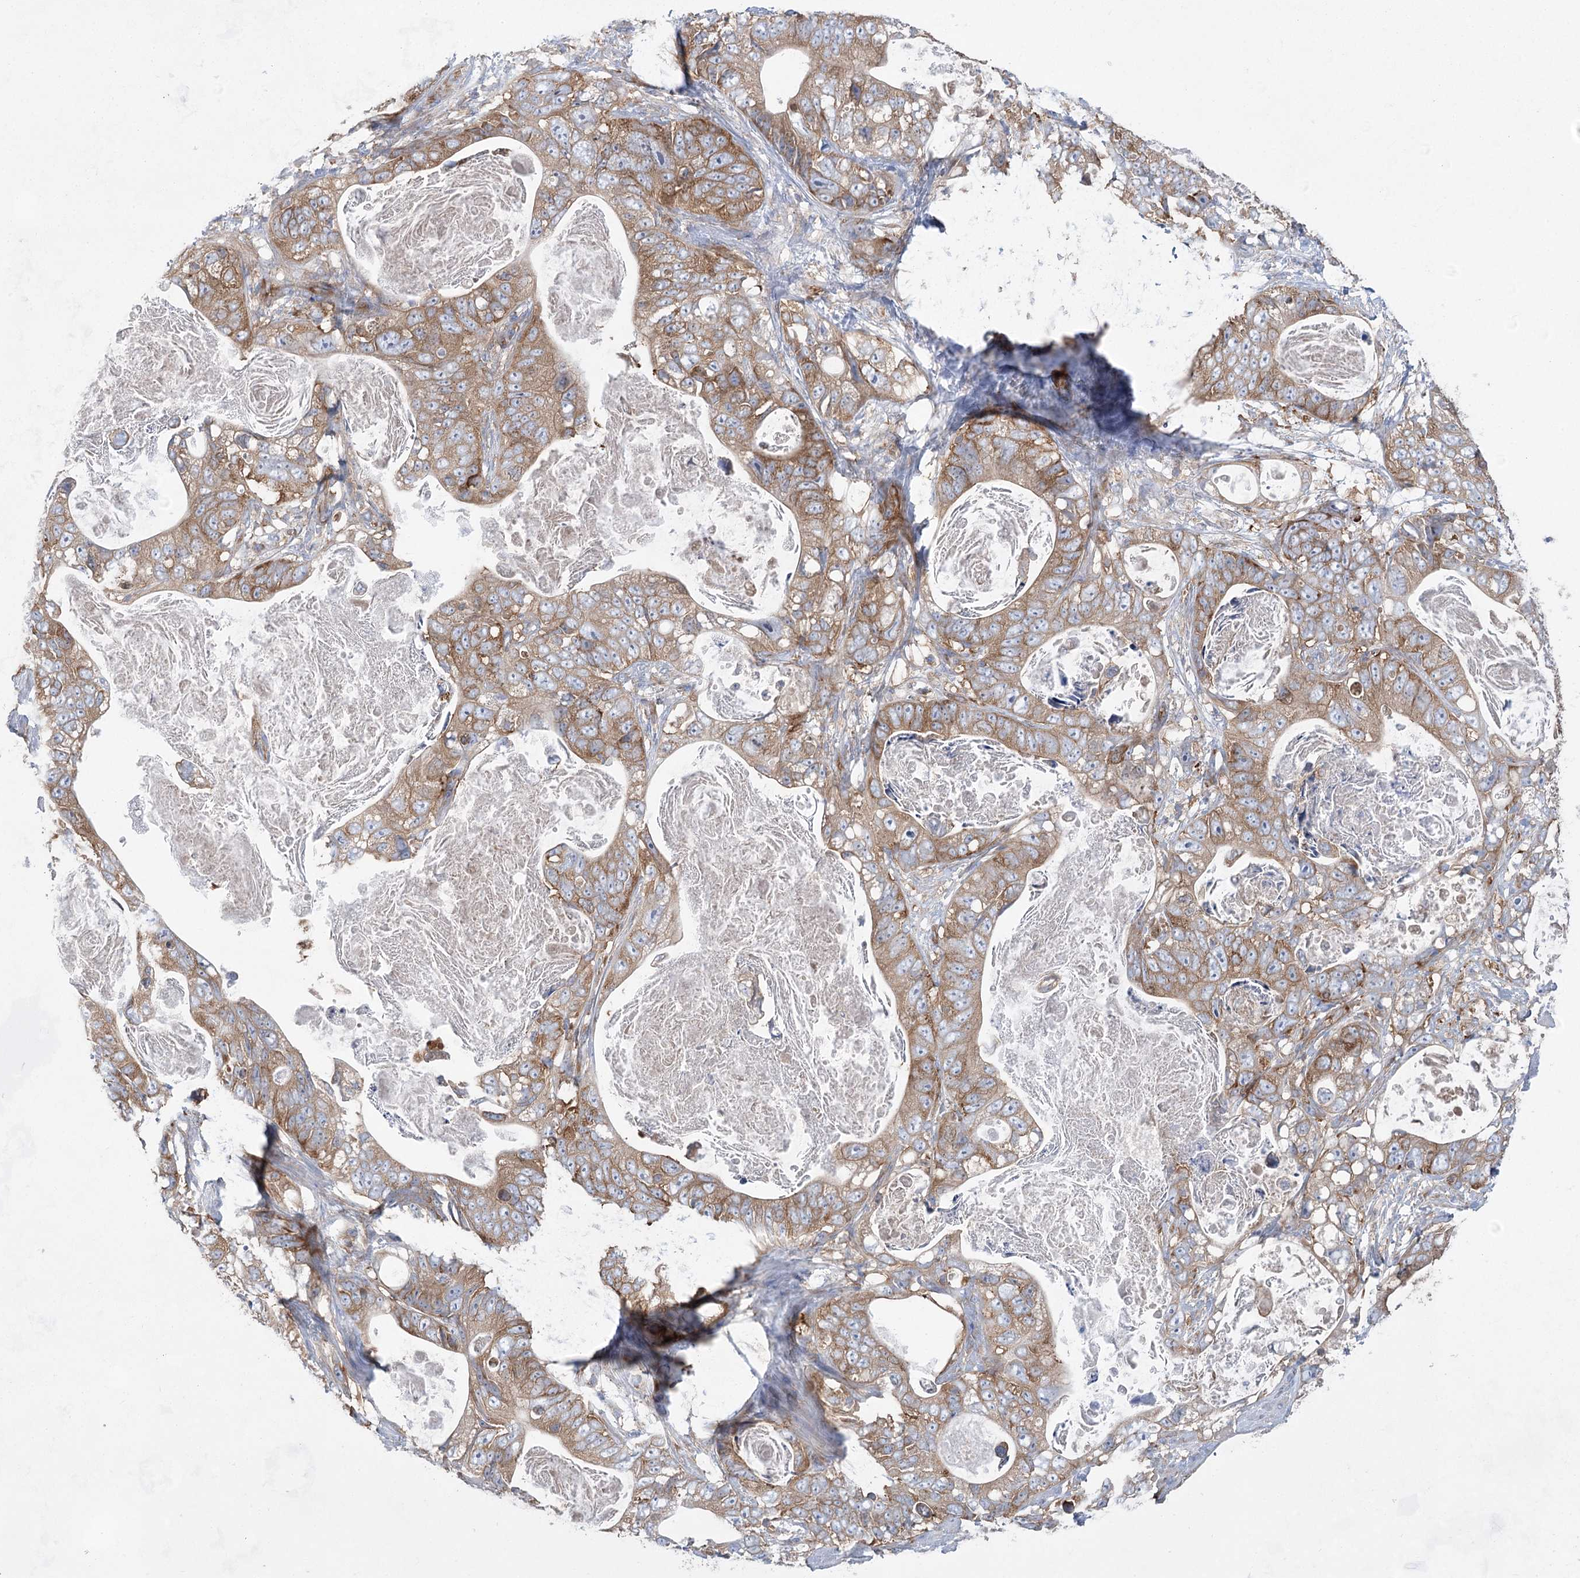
{"staining": {"intensity": "moderate", "quantity": ">75%", "location": "cytoplasmic/membranous"}, "tissue": "stomach cancer", "cell_type": "Tumor cells", "image_type": "cancer", "snomed": [{"axis": "morphology", "description": "Normal tissue, NOS"}, {"axis": "morphology", "description": "Adenocarcinoma, NOS"}, {"axis": "topography", "description": "Stomach"}], "caption": "Immunohistochemistry (DAB (3,3'-diaminobenzidine)) staining of adenocarcinoma (stomach) displays moderate cytoplasmic/membranous protein expression in about >75% of tumor cells. (DAB IHC with brightfield microscopy, high magnification).", "gene": "EIF3A", "patient": {"sex": "female", "age": 89}}